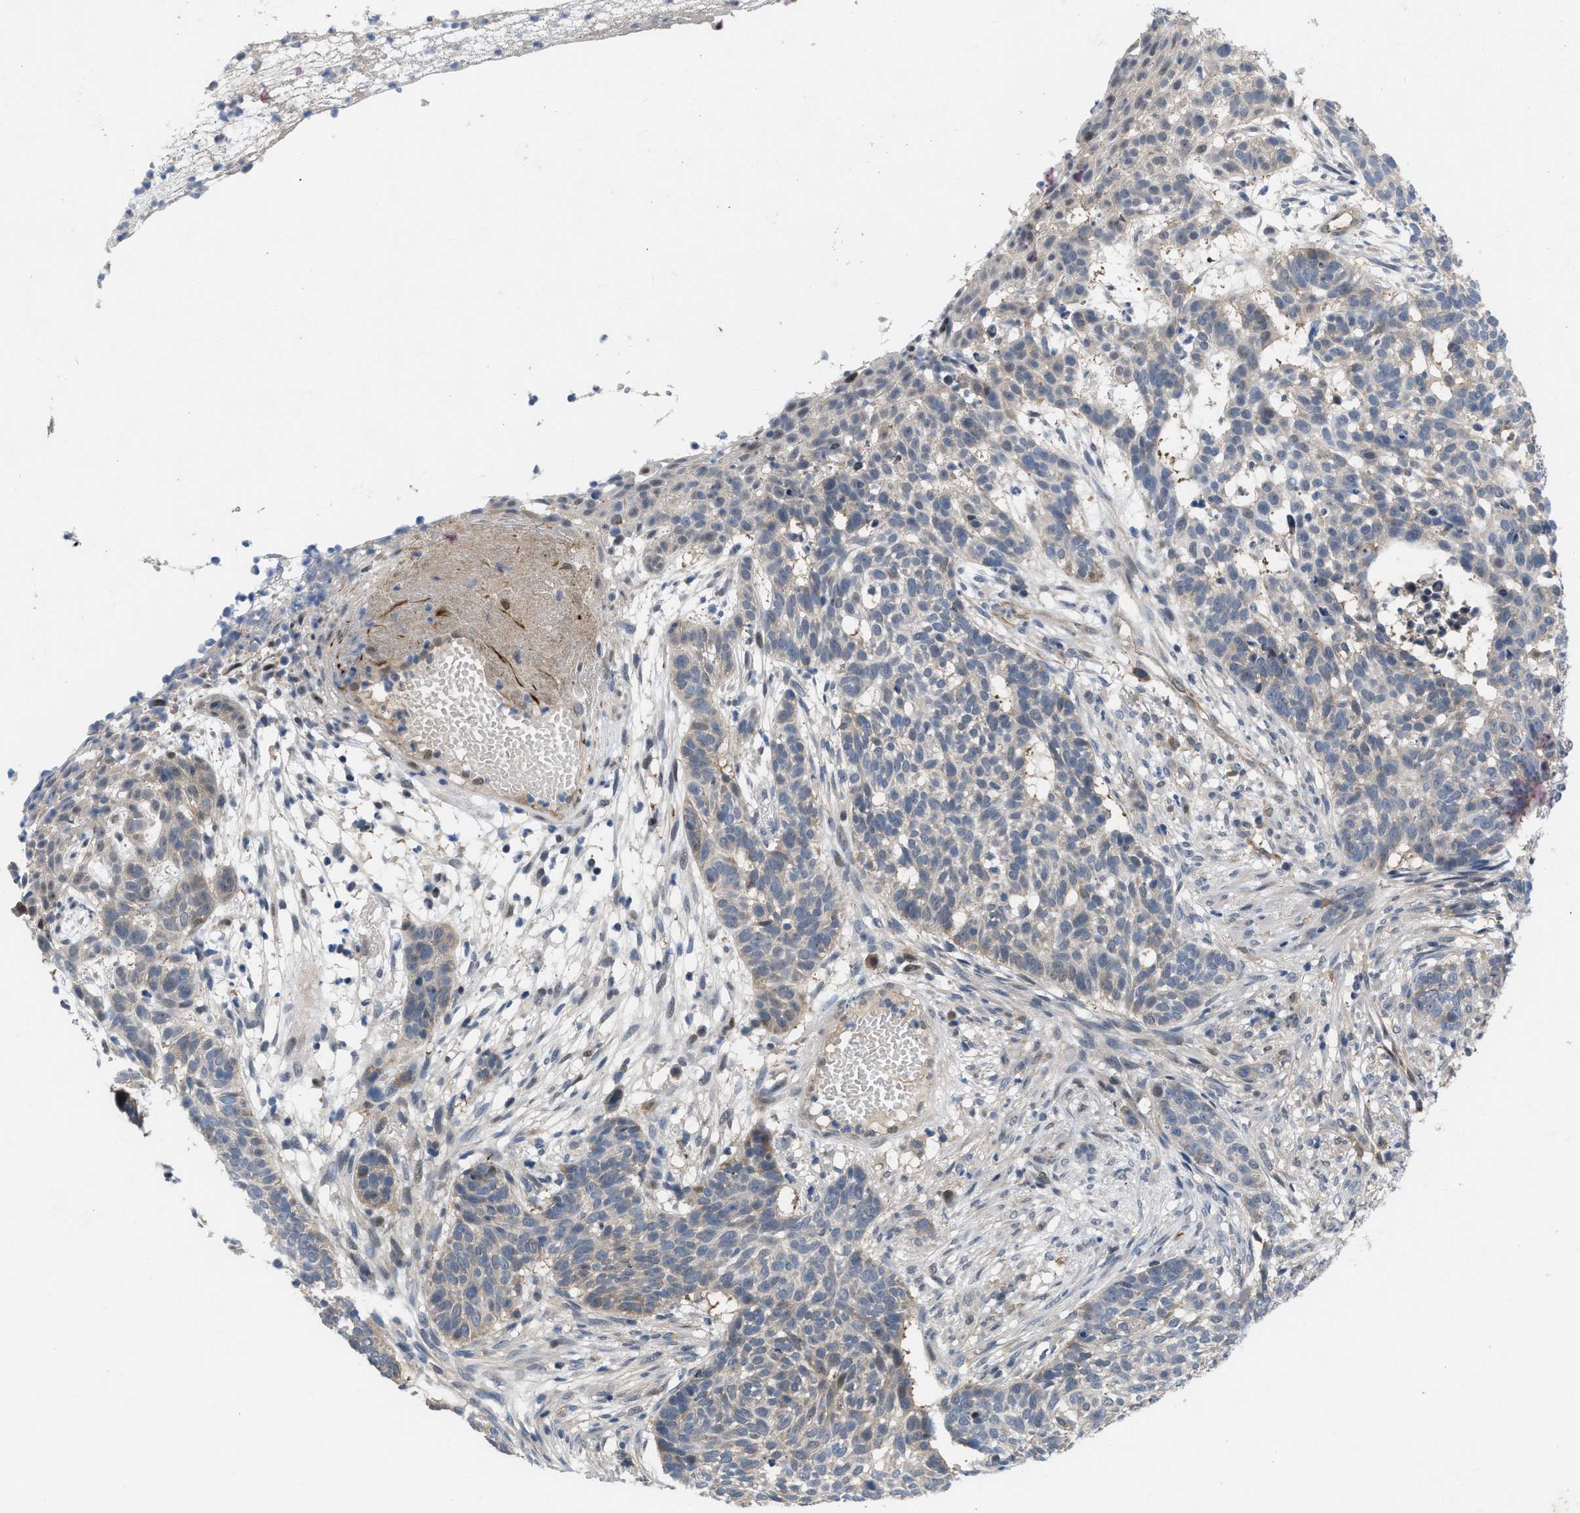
{"staining": {"intensity": "negative", "quantity": "none", "location": "none"}, "tissue": "skin cancer", "cell_type": "Tumor cells", "image_type": "cancer", "snomed": [{"axis": "morphology", "description": "Basal cell carcinoma"}, {"axis": "topography", "description": "Skin"}], "caption": "Skin cancer (basal cell carcinoma) was stained to show a protein in brown. There is no significant positivity in tumor cells.", "gene": "IL17RE", "patient": {"sex": "male", "age": 85}}